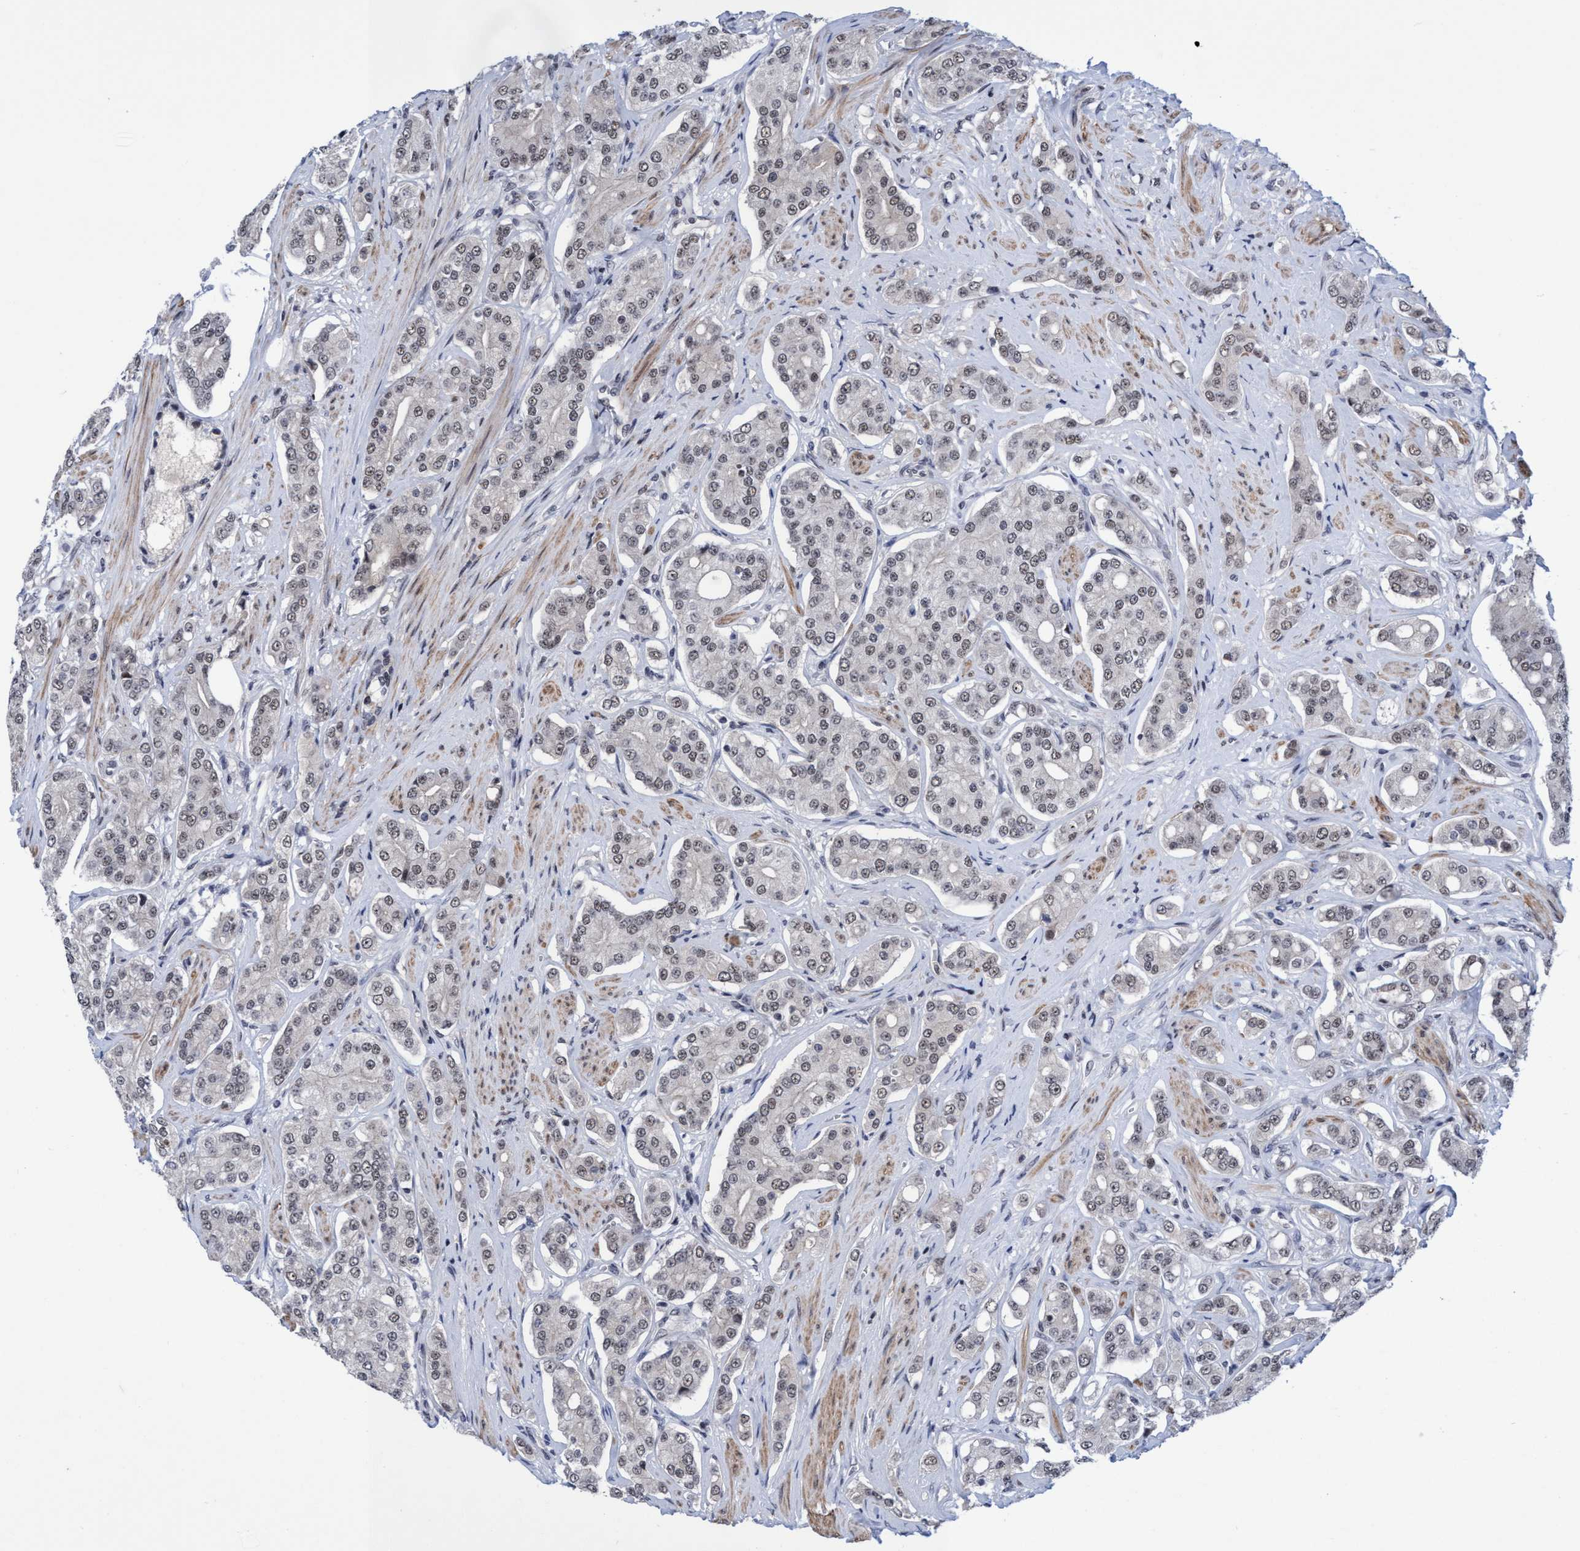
{"staining": {"intensity": "weak", "quantity": "<25%", "location": "nuclear"}, "tissue": "prostate cancer", "cell_type": "Tumor cells", "image_type": "cancer", "snomed": [{"axis": "morphology", "description": "Adenocarcinoma, High grade"}, {"axis": "topography", "description": "Prostate"}], "caption": "This is an immunohistochemistry (IHC) photomicrograph of human high-grade adenocarcinoma (prostate). There is no expression in tumor cells.", "gene": "C9orf78", "patient": {"sex": "male", "age": 71}}